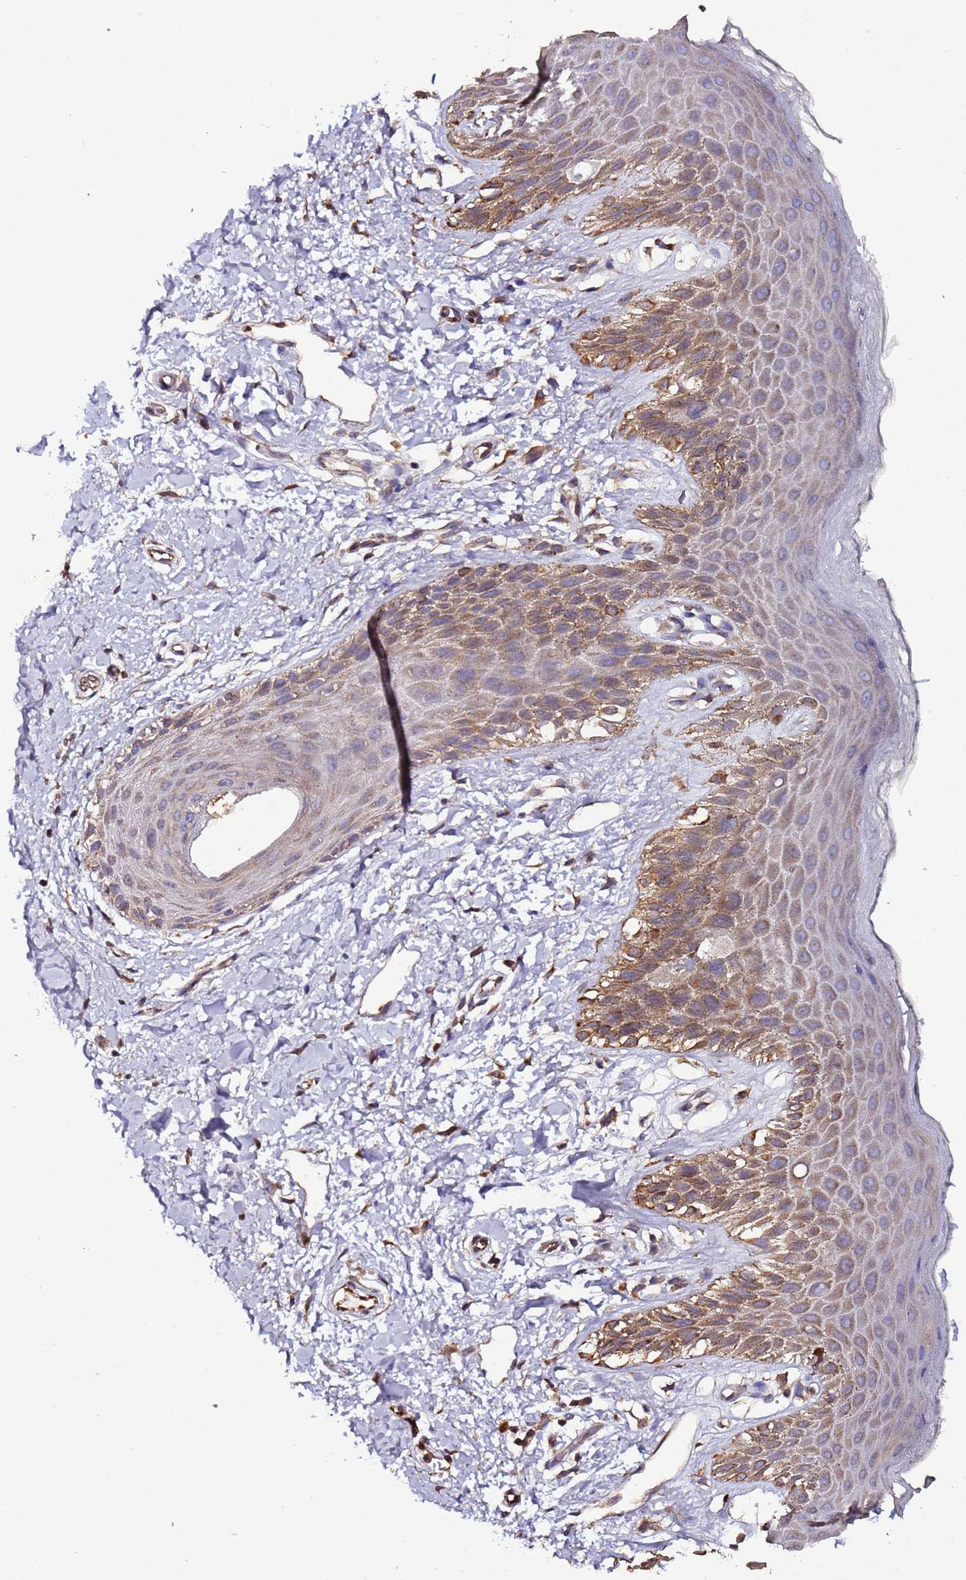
{"staining": {"intensity": "moderate", "quantity": "25%-75%", "location": "cytoplasmic/membranous"}, "tissue": "skin", "cell_type": "Epidermal cells", "image_type": "normal", "snomed": [{"axis": "morphology", "description": "Normal tissue, NOS"}, {"axis": "topography", "description": "Anal"}], "caption": "The photomicrograph reveals staining of normal skin, revealing moderate cytoplasmic/membranous protein expression (brown color) within epidermal cells.", "gene": "SLC41A3", "patient": {"sex": "male", "age": 44}}